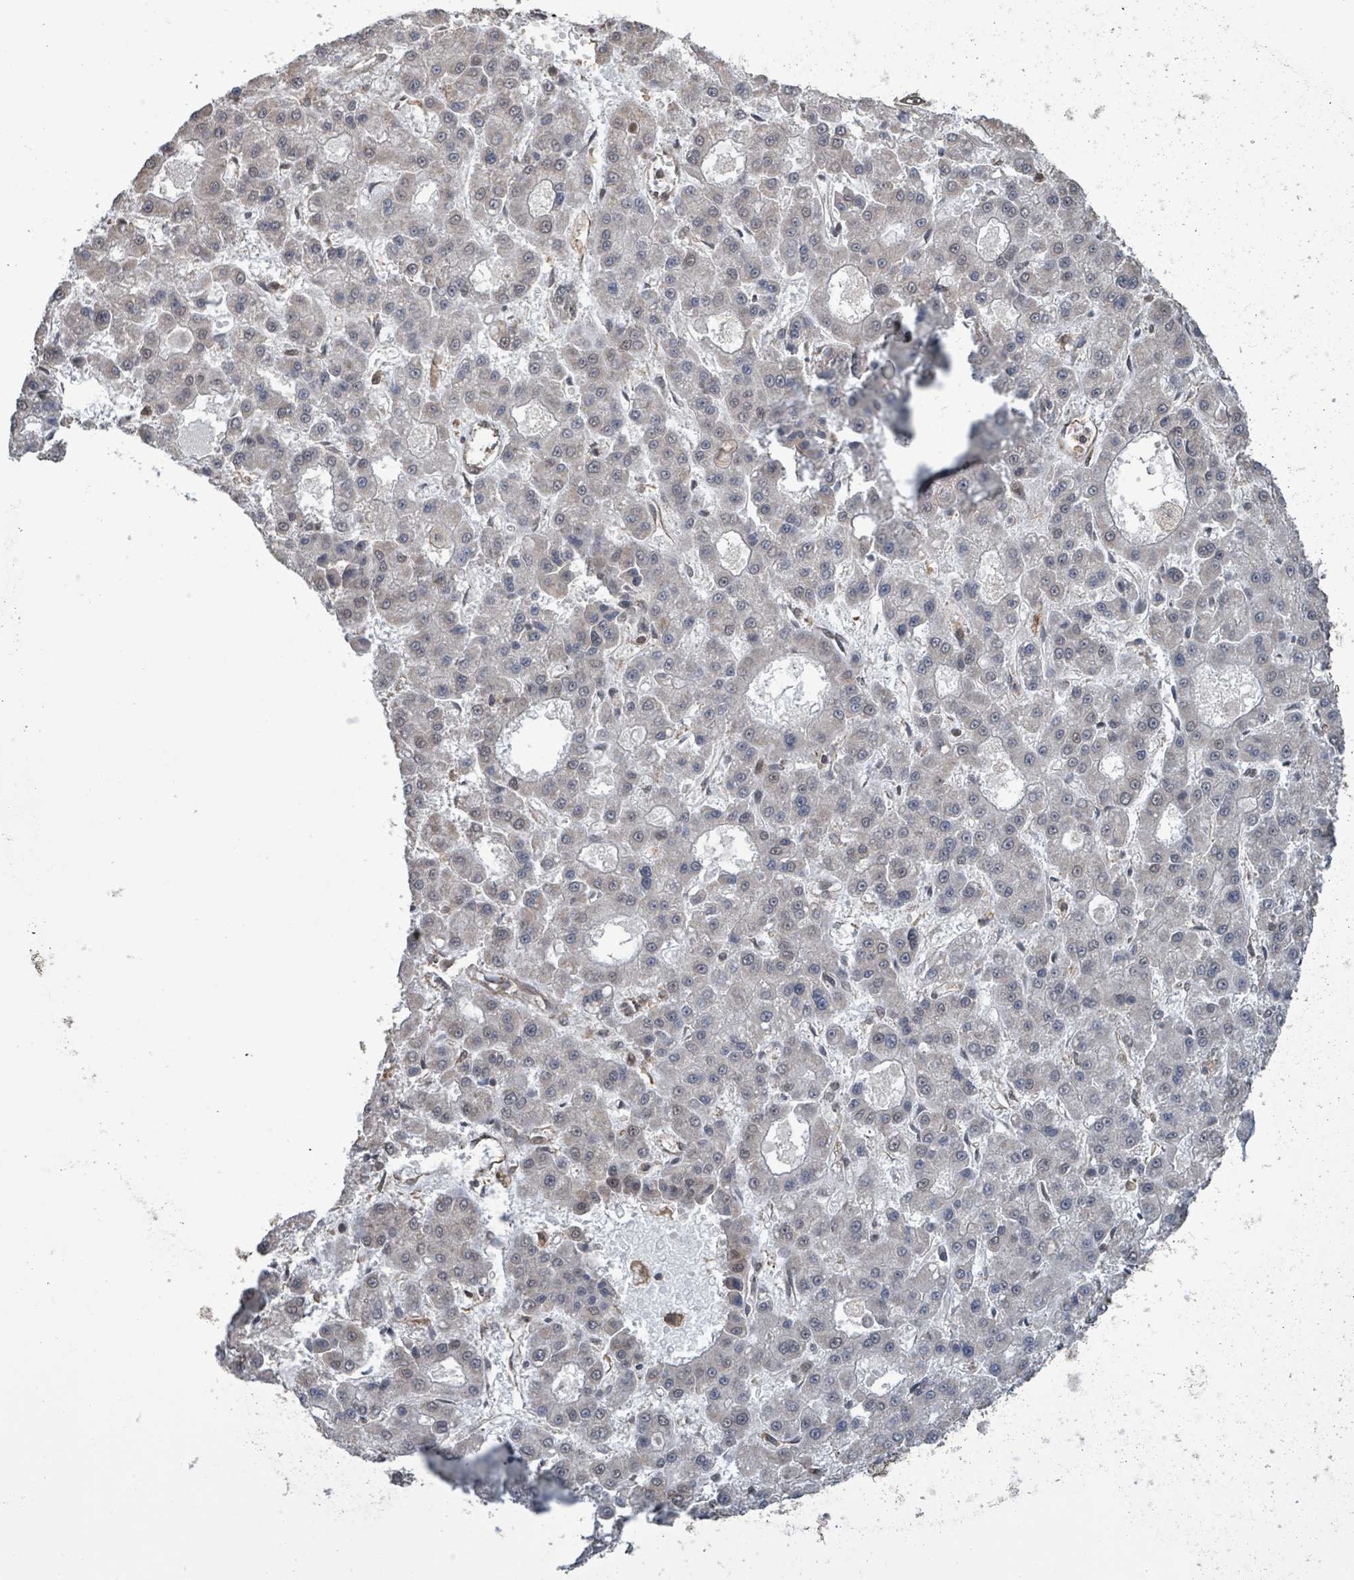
{"staining": {"intensity": "negative", "quantity": "none", "location": "none"}, "tissue": "liver cancer", "cell_type": "Tumor cells", "image_type": "cancer", "snomed": [{"axis": "morphology", "description": "Carcinoma, Hepatocellular, NOS"}, {"axis": "topography", "description": "Liver"}], "caption": "IHC of liver cancer reveals no staining in tumor cells. (DAB immunohistochemistry visualized using brightfield microscopy, high magnification).", "gene": "KLC1", "patient": {"sex": "male", "age": 70}}